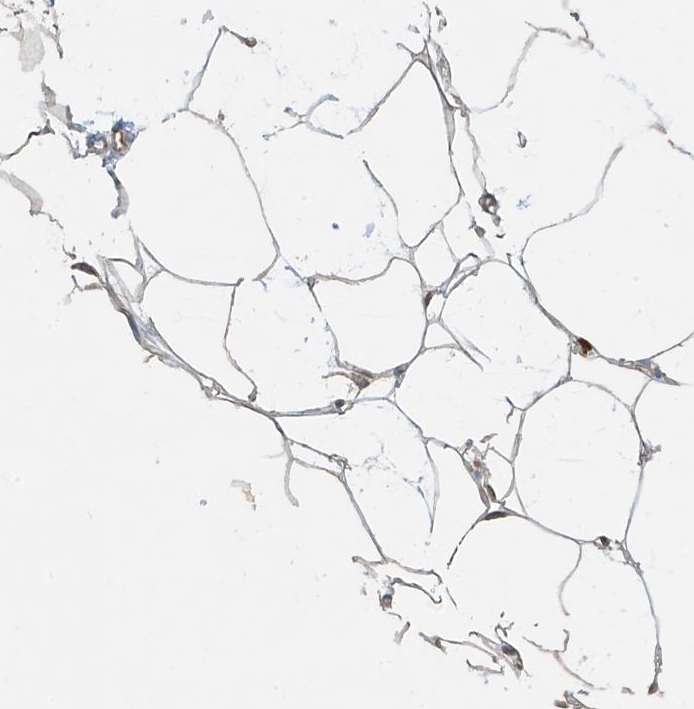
{"staining": {"intensity": "moderate", "quantity": ">75%", "location": "cytoplasmic/membranous,nuclear"}, "tissue": "adipose tissue", "cell_type": "Adipocytes", "image_type": "normal", "snomed": [{"axis": "morphology", "description": "Normal tissue, NOS"}, {"axis": "topography", "description": "Breast"}], "caption": "IHC image of normal adipose tissue: adipose tissue stained using IHC reveals medium levels of moderate protein expression localized specifically in the cytoplasmic/membranous,nuclear of adipocytes, appearing as a cytoplasmic/membranous,nuclear brown color.", "gene": "SH3BGRL3", "patient": {"sex": "female", "age": 23}}